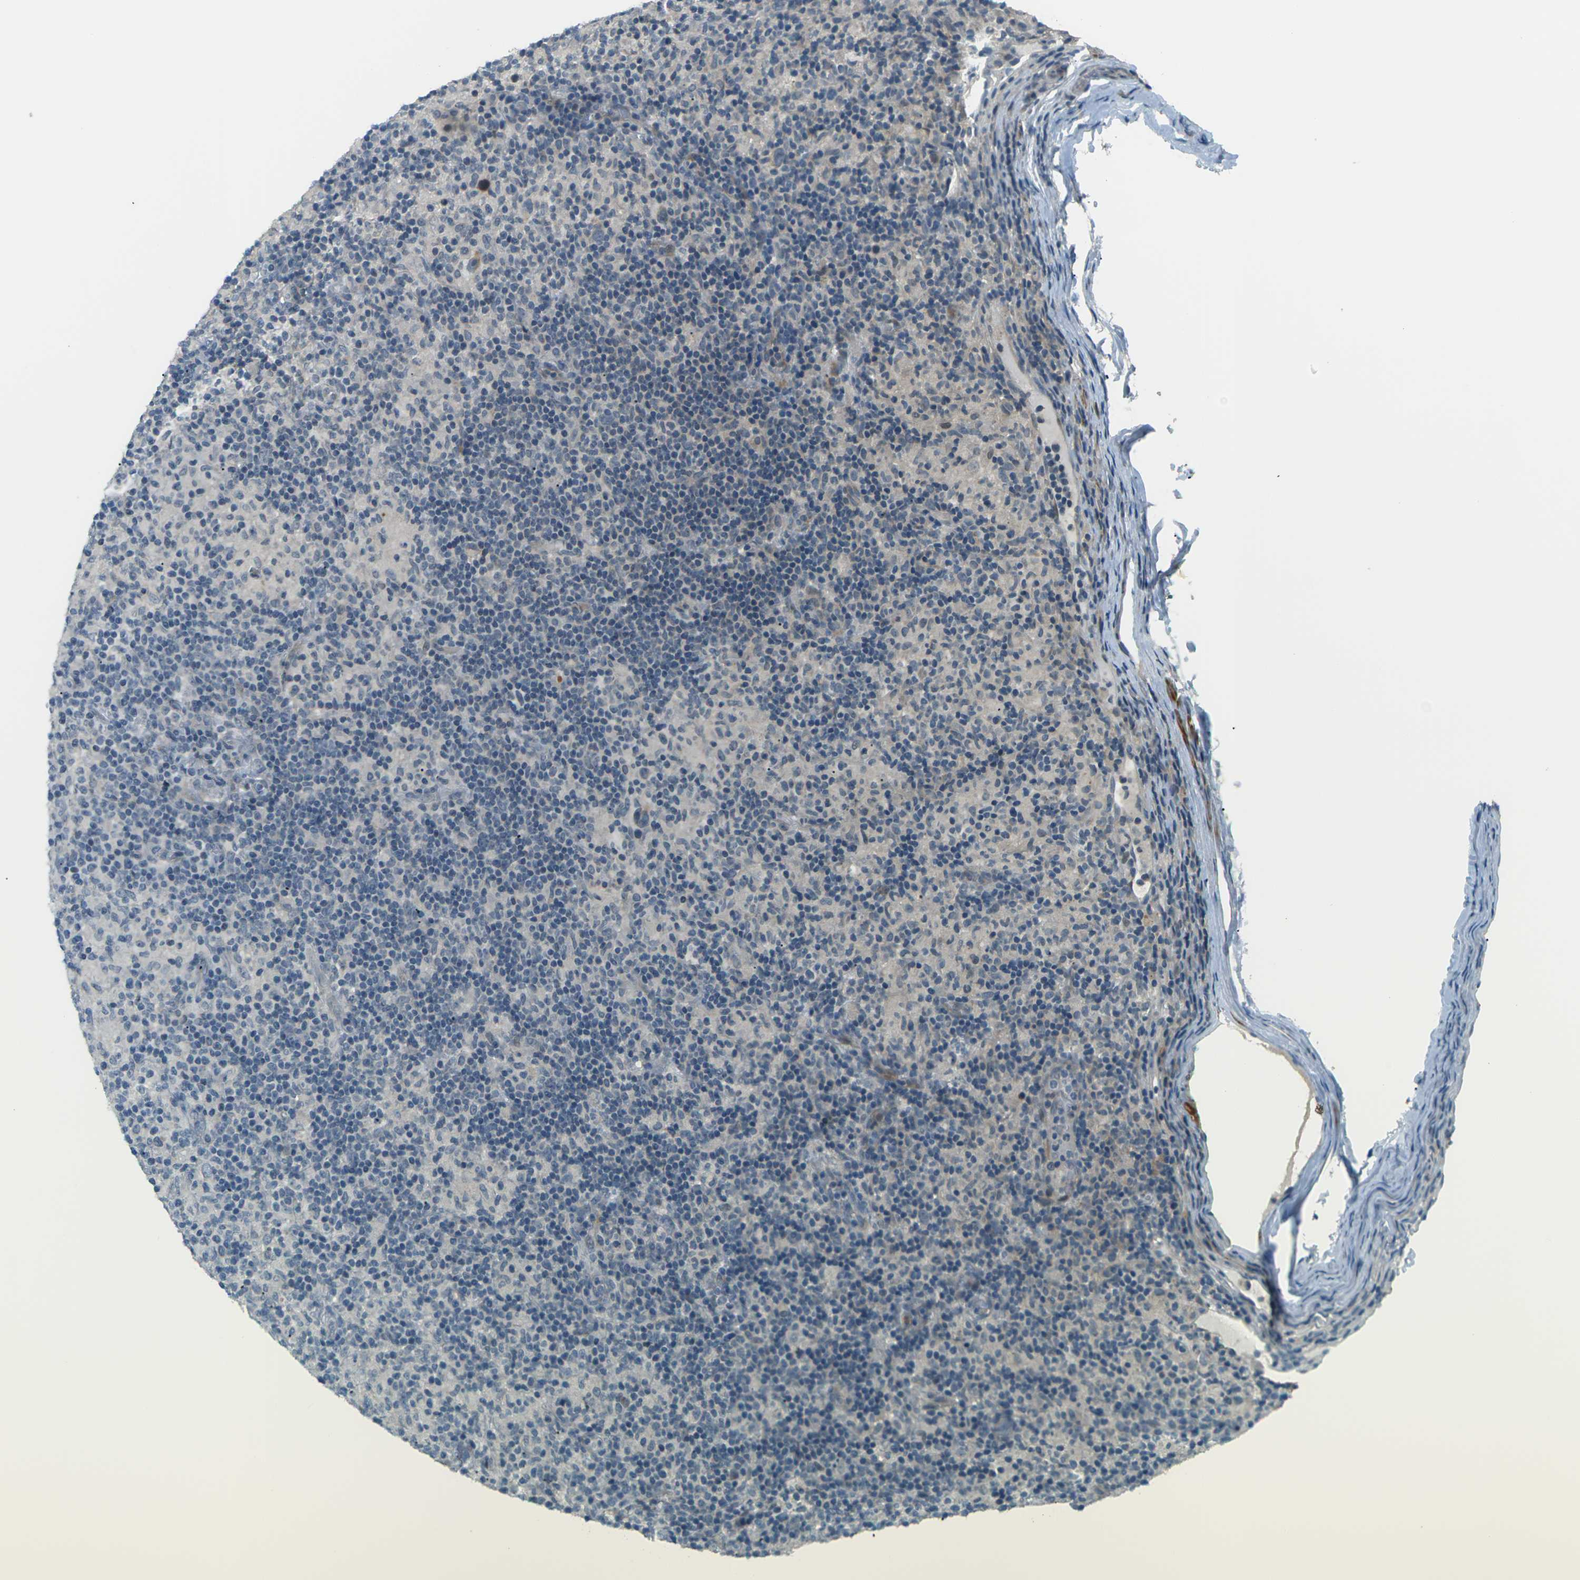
{"staining": {"intensity": "weak", "quantity": "<25%", "location": "none"}, "tissue": "lymphoma", "cell_type": "Tumor cells", "image_type": "cancer", "snomed": [{"axis": "morphology", "description": "Hodgkin's disease, NOS"}, {"axis": "topography", "description": "Lymph node"}], "caption": "The photomicrograph shows no significant staining in tumor cells of Hodgkin's disease.", "gene": "SLC13A3", "patient": {"sex": "male", "age": 70}}